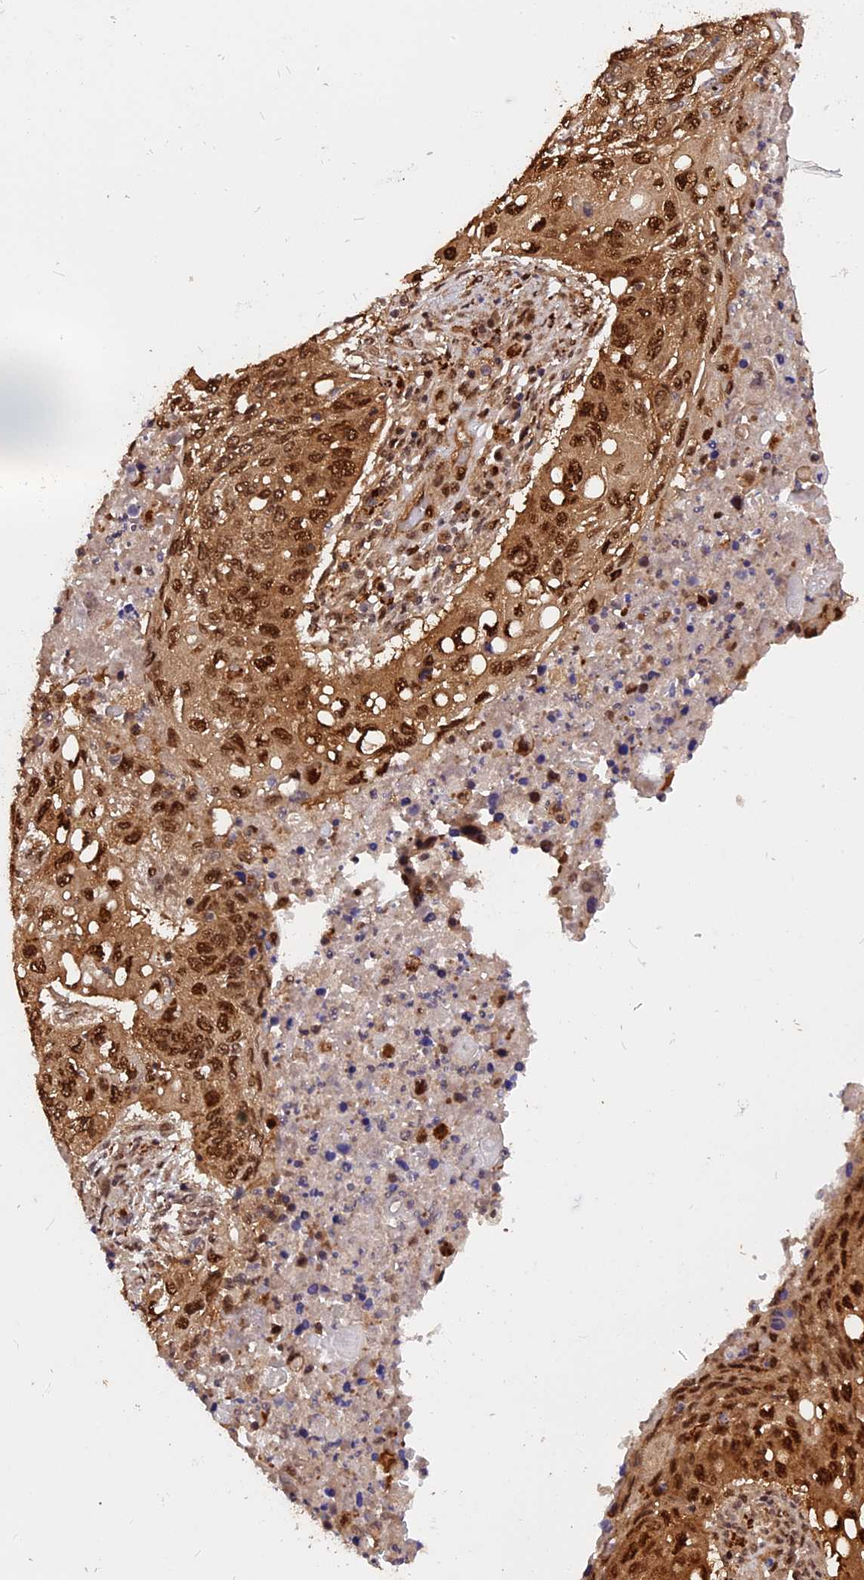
{"staining": {"intensity": "strong", "quantity": ">75%", "location": "nuclear"}, "tissue": "lung cancer", "cell_type": "Tumor cells", "image_type": "cancer", "snomed": [{"axis": "morphology", "description": "Squamous cell carcinoma, NOS"}, {"axis": "topography", "description": "Lung"}], "caption": "The image demonstrates staining of lung cancer (squamous cell carcinoma), revealing strong nuclear protein positivity (brown color) within tumor cells.", "gene": "ADRM1", "patient": {"sex": "female", "age": 63}}